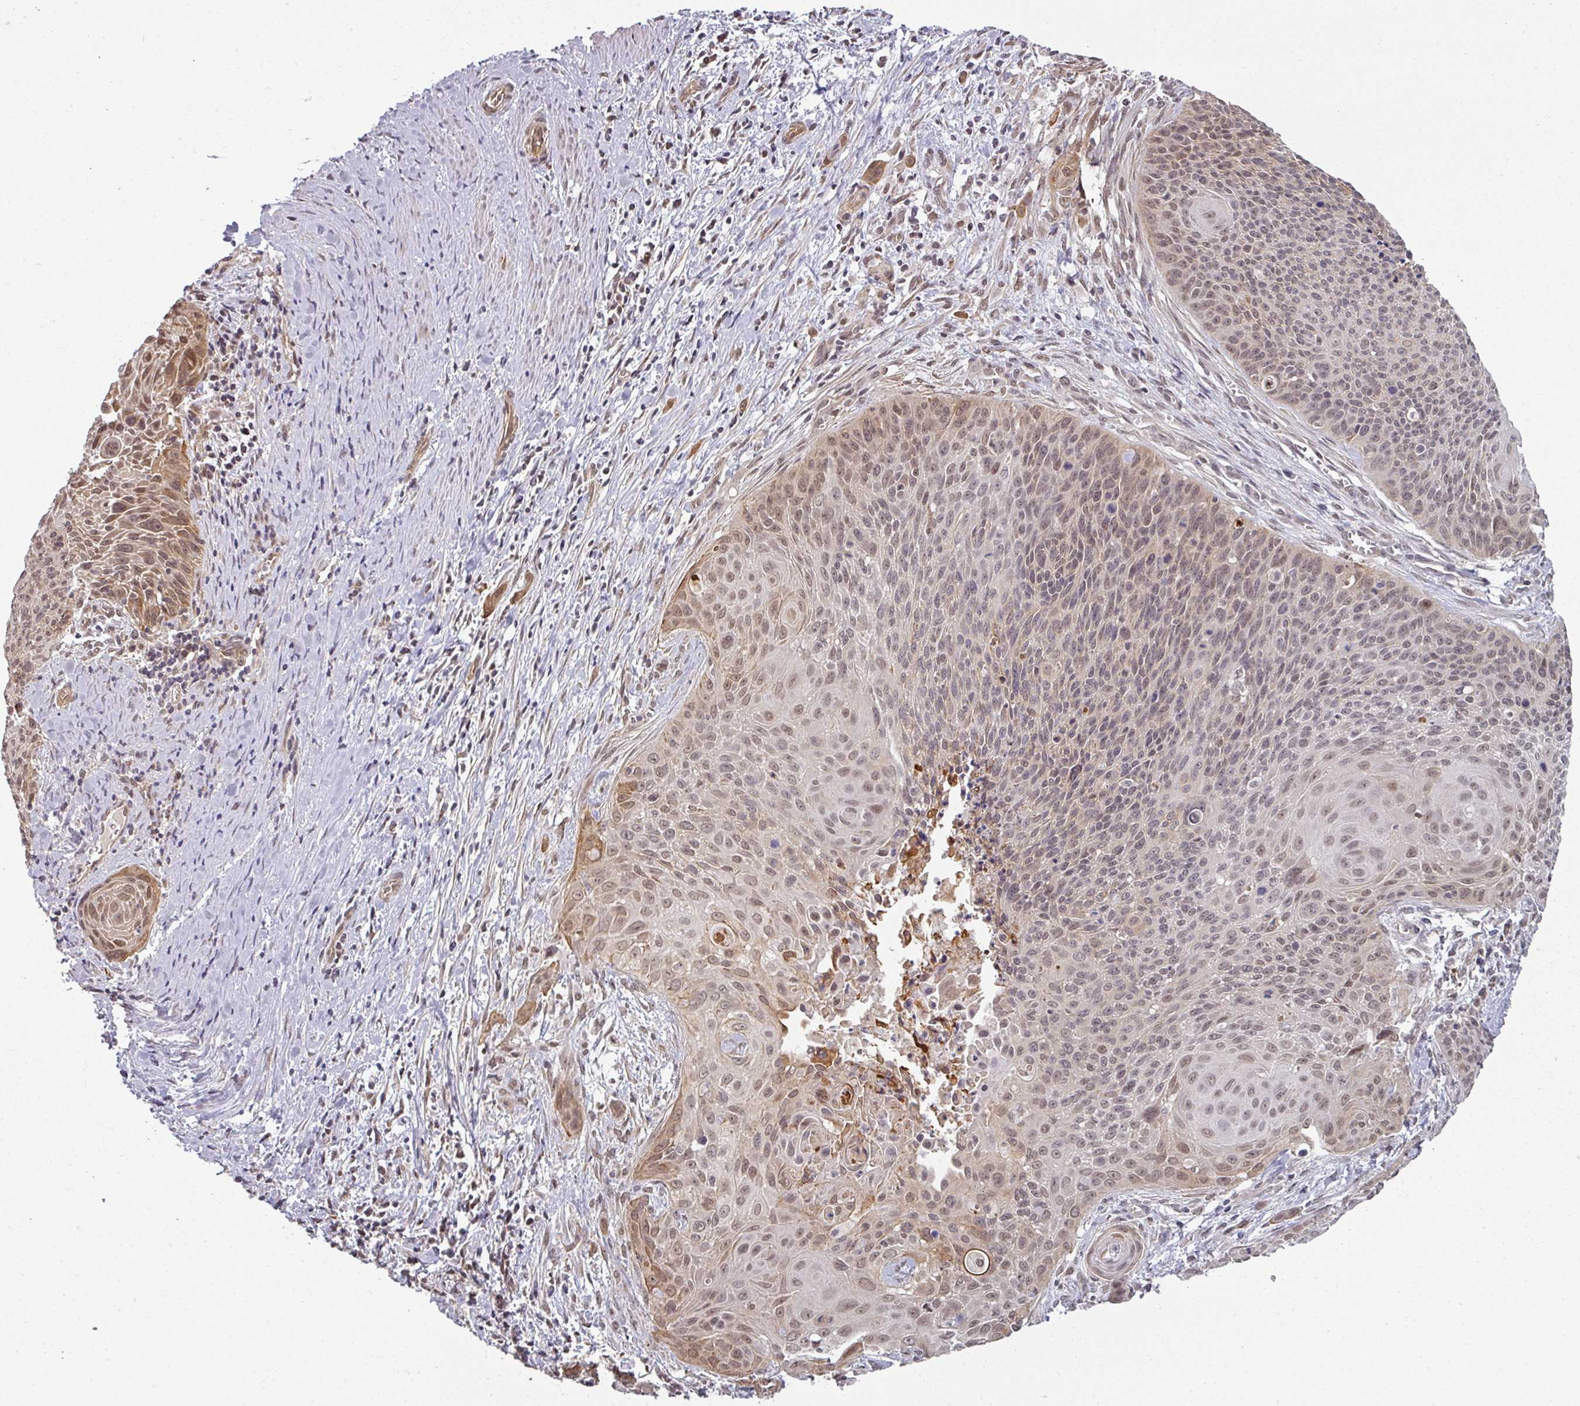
{"staining": {"intensity": "weak", "quantity": "25%-75%", "location": "nuclear"}, "tissue": "cervical cancer", "cell_type": "Tumor cells", "image_type": "cancer", "snomed": [{"axis": "morphology", "description": "Squamous cell carcinoma, NOS"}, {"axis": "topography", "description": "Cervix"}], "caption": "Weak nuclear staining is identified in approximately 25%-75% of tumor cells in cervical cancer (squamous cell carcinoma).", "gene": "GTF2H3", "patient": {"sex": "female", "age": 55}}